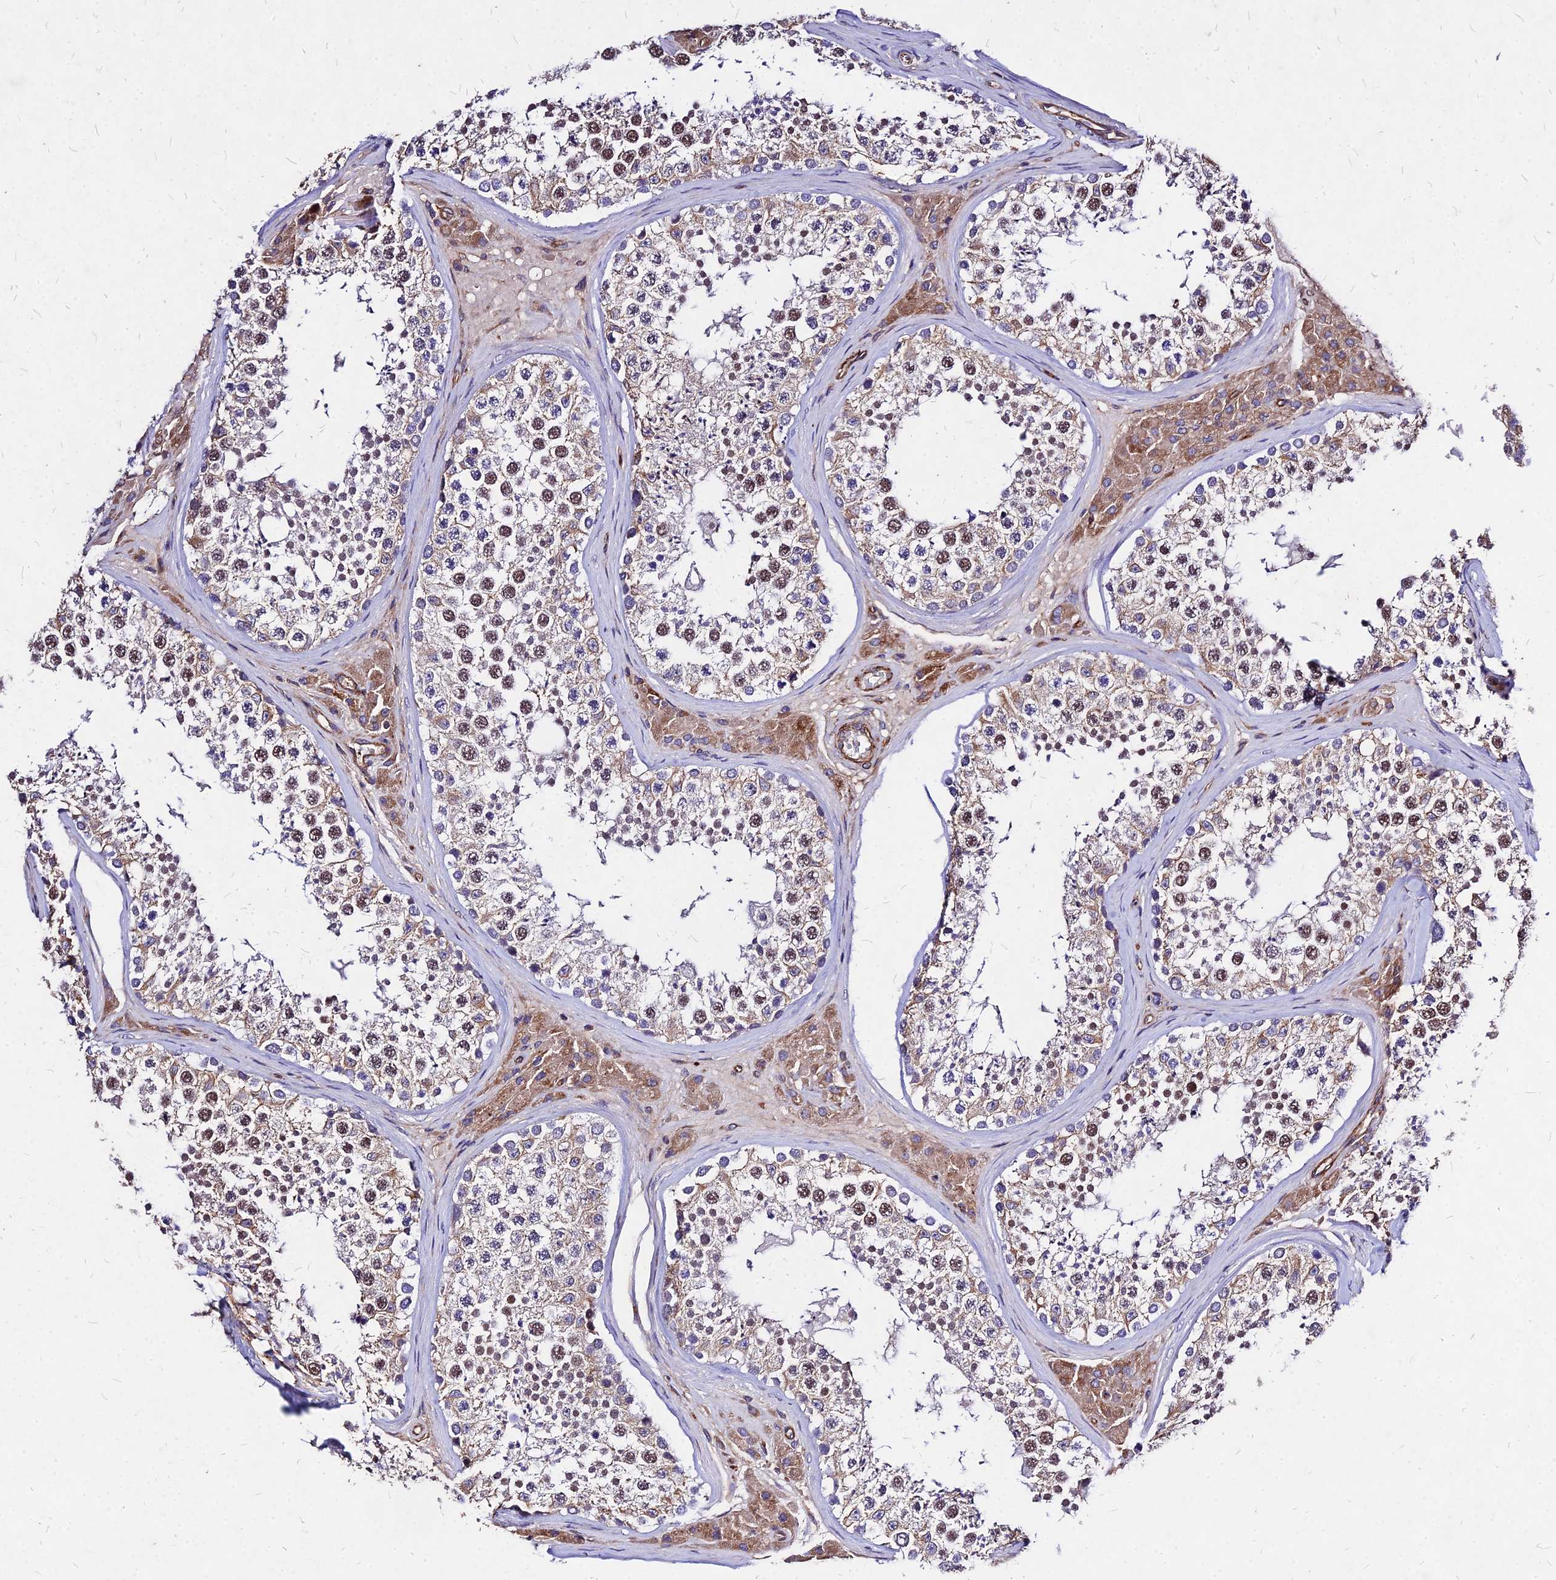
{"staining": {"intensity": "moderate", "quantity": "25%-75%", "location": "cytoplasmic/membranous,nuclear"}, "tissue": "testis", "cell_type": "Cells in seminiferous ducts", "image_type": "normal", "snomed": [{"axis": "morphology", "description": "Normal tissue, NOS"}, {"axis": "topography", "description": "Testis"}], "caption": "A brown stain labels moderate cytoplasmic/membranous,nuclear expression of a protein in cells in seminiferous ducts of normal testis. (brown staining indicates protein expression, while blue staining denotes nuclei).", "gene": "EFCC1", "patient": {"sex": "male", "age": 46}}